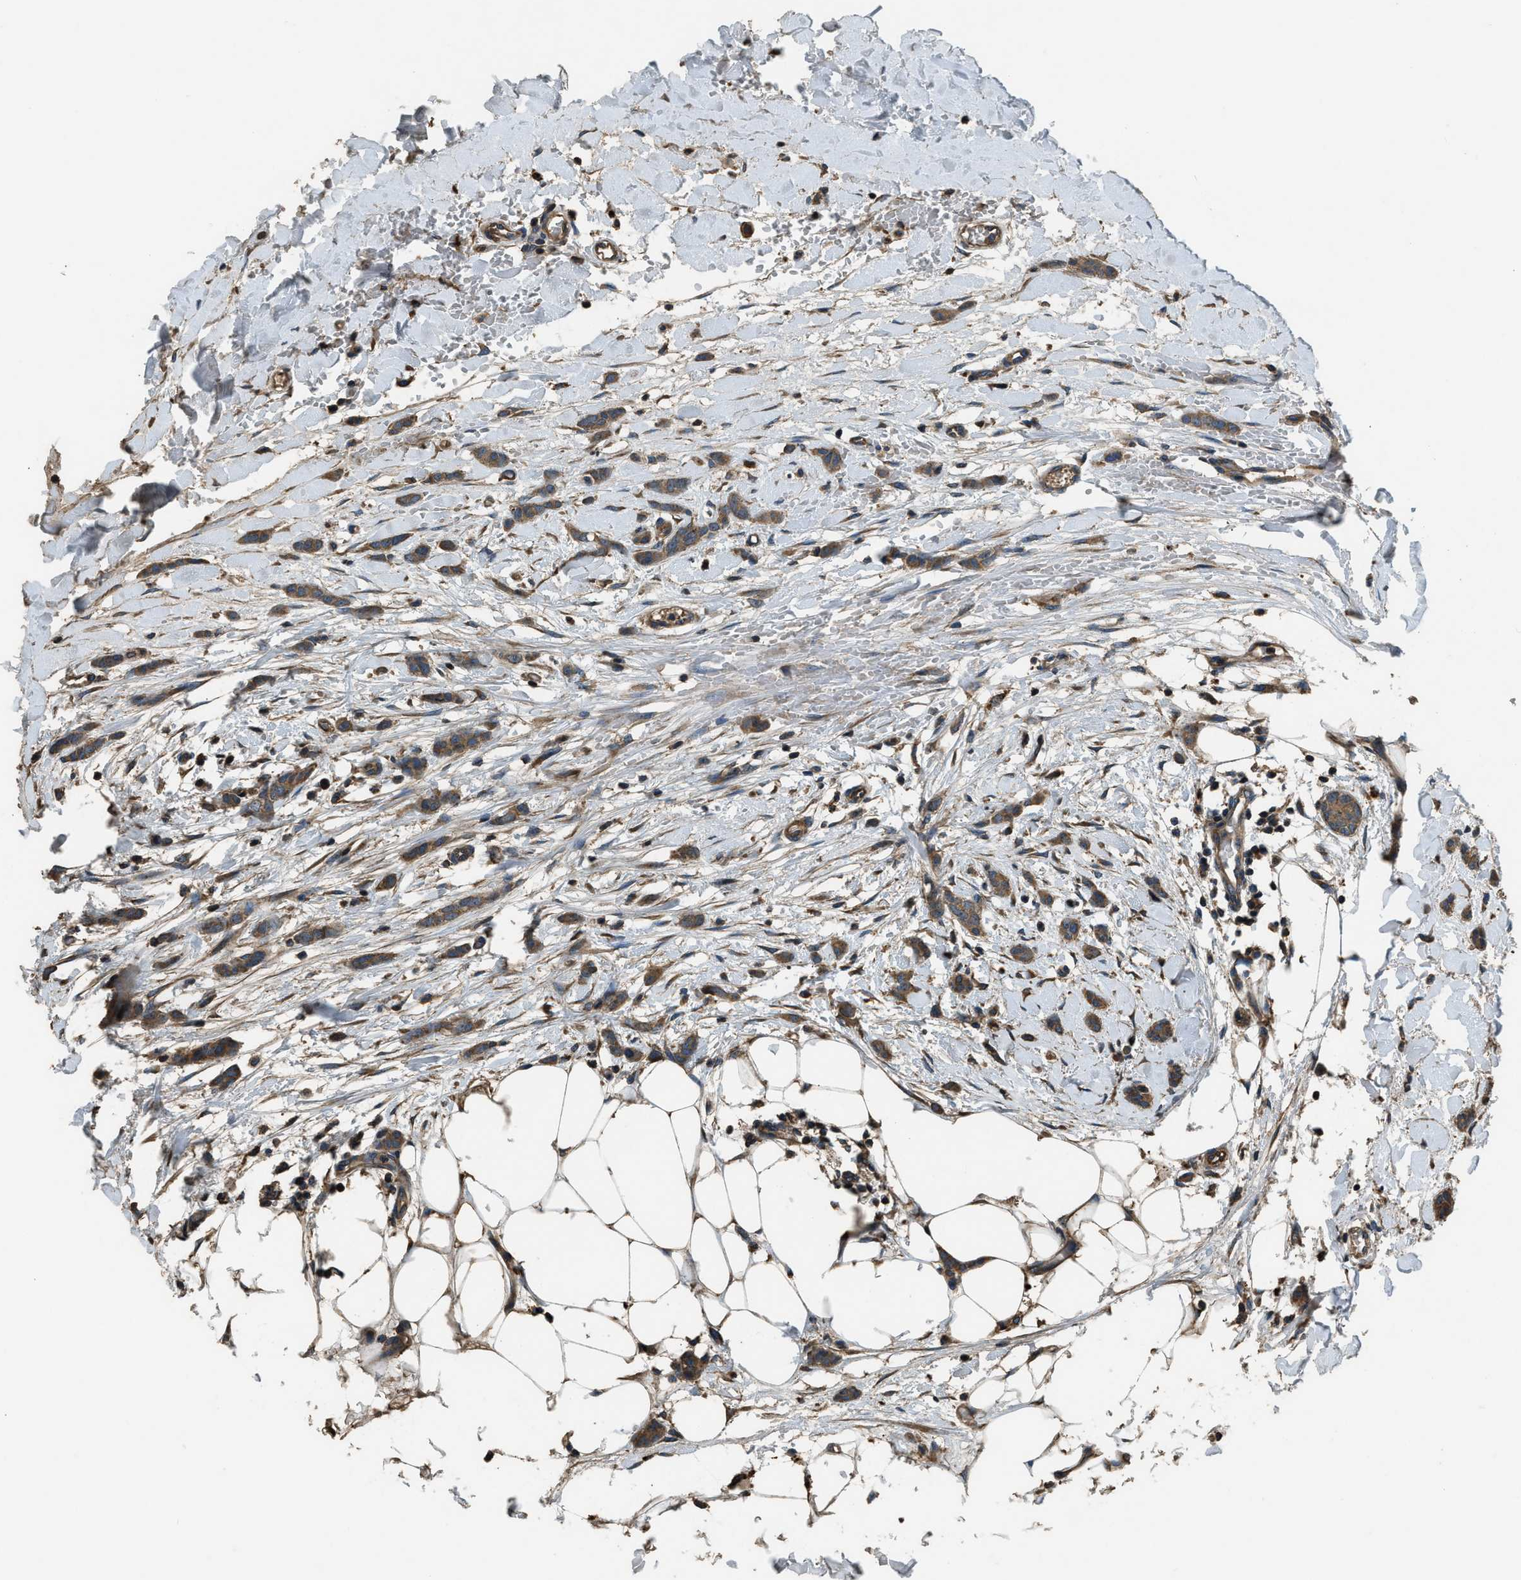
{"staining": {"intensity": "moderate", "quantity": ">75%", "location": "cytoplasmic/membranous"}, "tissue": "breast cancer", "cell_type": "Tumor cells", "image_type": "cancer", "snomed": [{"axis": "morphology", "description": "Lobular carcinoma"}, {"axis": "topography", "description": "Skin"}, {"axis": "topography", "description": "Breast"}], "caption": "Protein analysis of breast cancer tissue reveals moderate cytoplasmic/membranous expression in approximately >75% of tumor cells.", "gene": "GGH", "patient": {"sex": "female", "age": 46}}